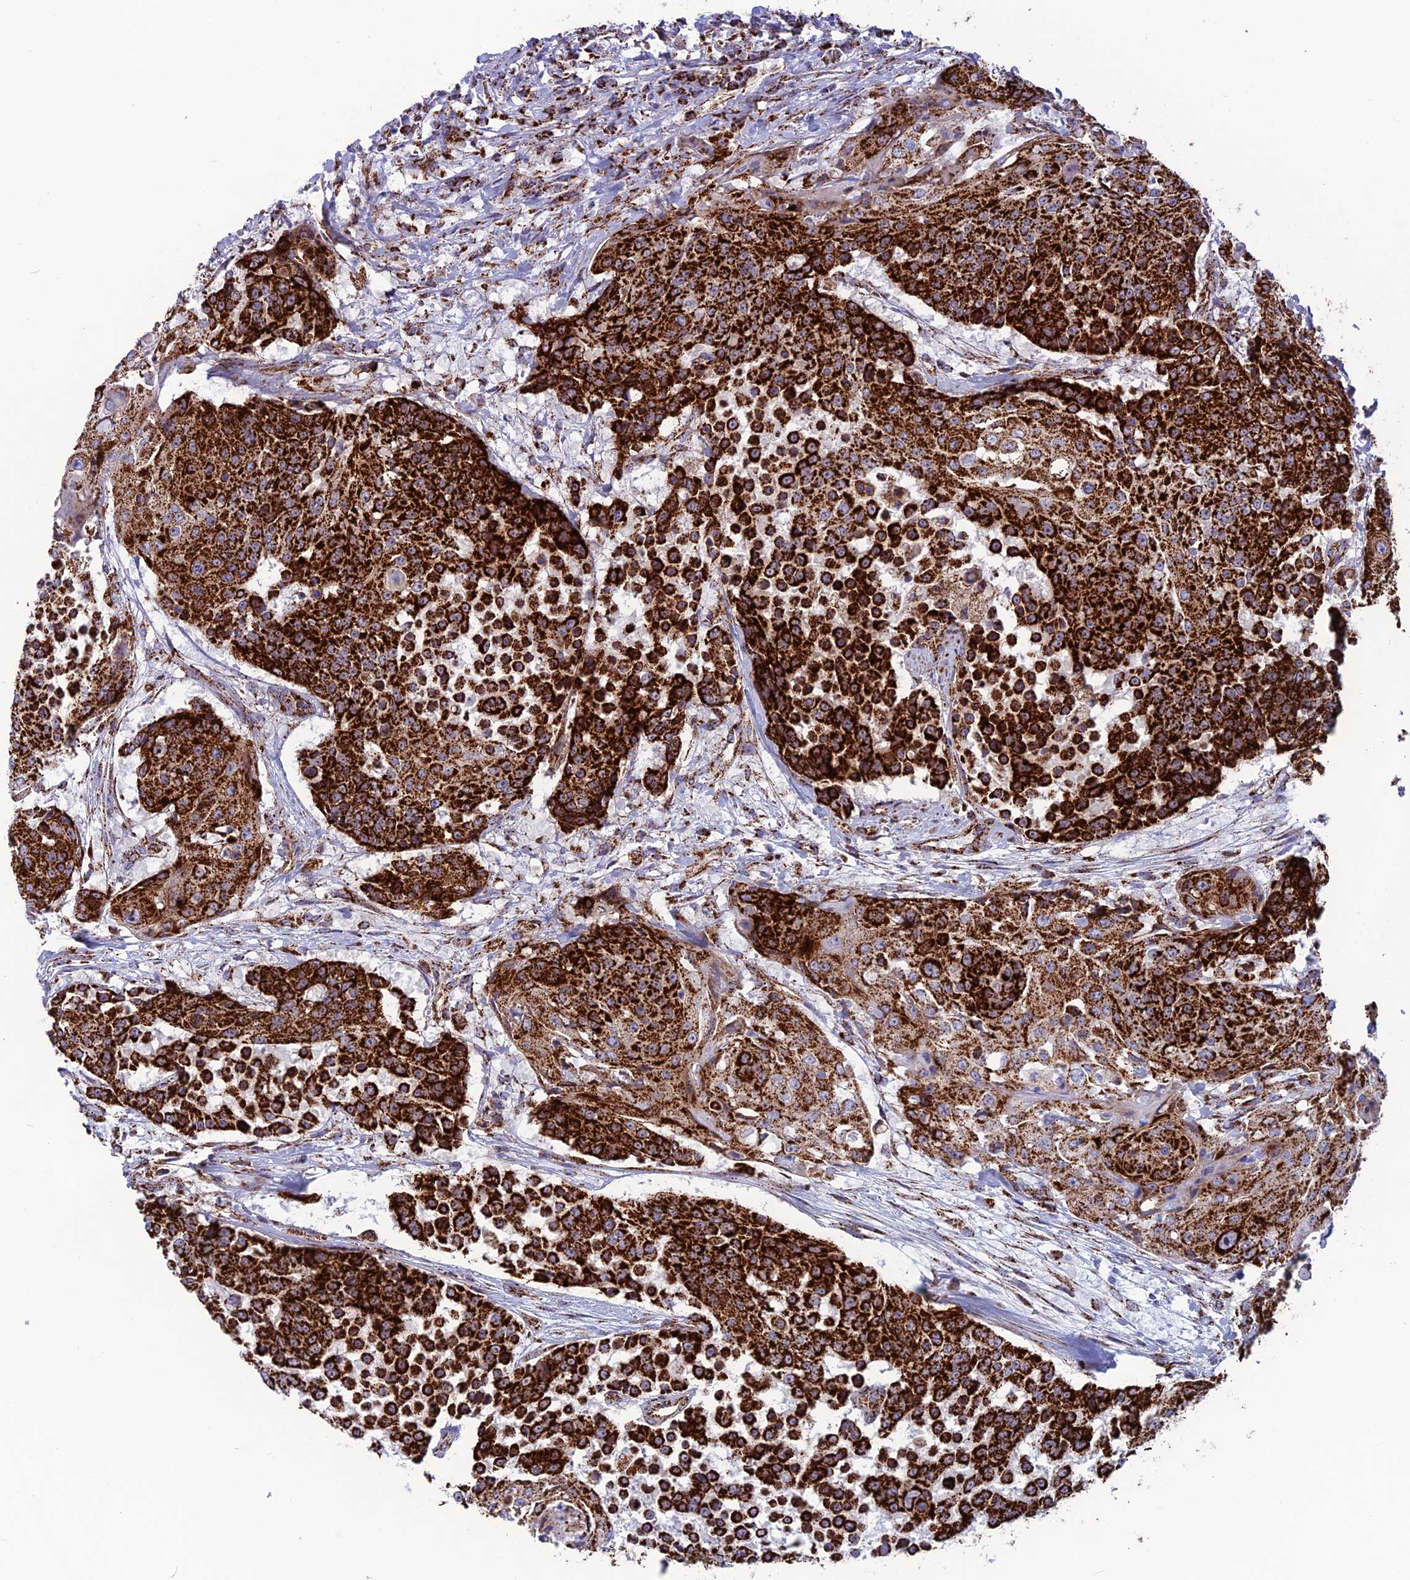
{"staining": {"intensity": "strong", "quantity": ">75%", "location": "cytoplasmic/membranous"}, "tissue": "urothelial cancer", "cell_type": "Tumor cells", "image_type": "cancer", "snomed": [{"axis": "morphology", "description": "Urothelial carcinoma, High grade"}, {"axis": "topography", "description": "Urinary bladder"}], "caption": "Strong cytoplasmic/membranous staining is identified in about >75% of tumor cells in urothelial carcinoma (high-grade).", "gene": "MRPS18B", "patient": {"sex": "female", "age": 63}}